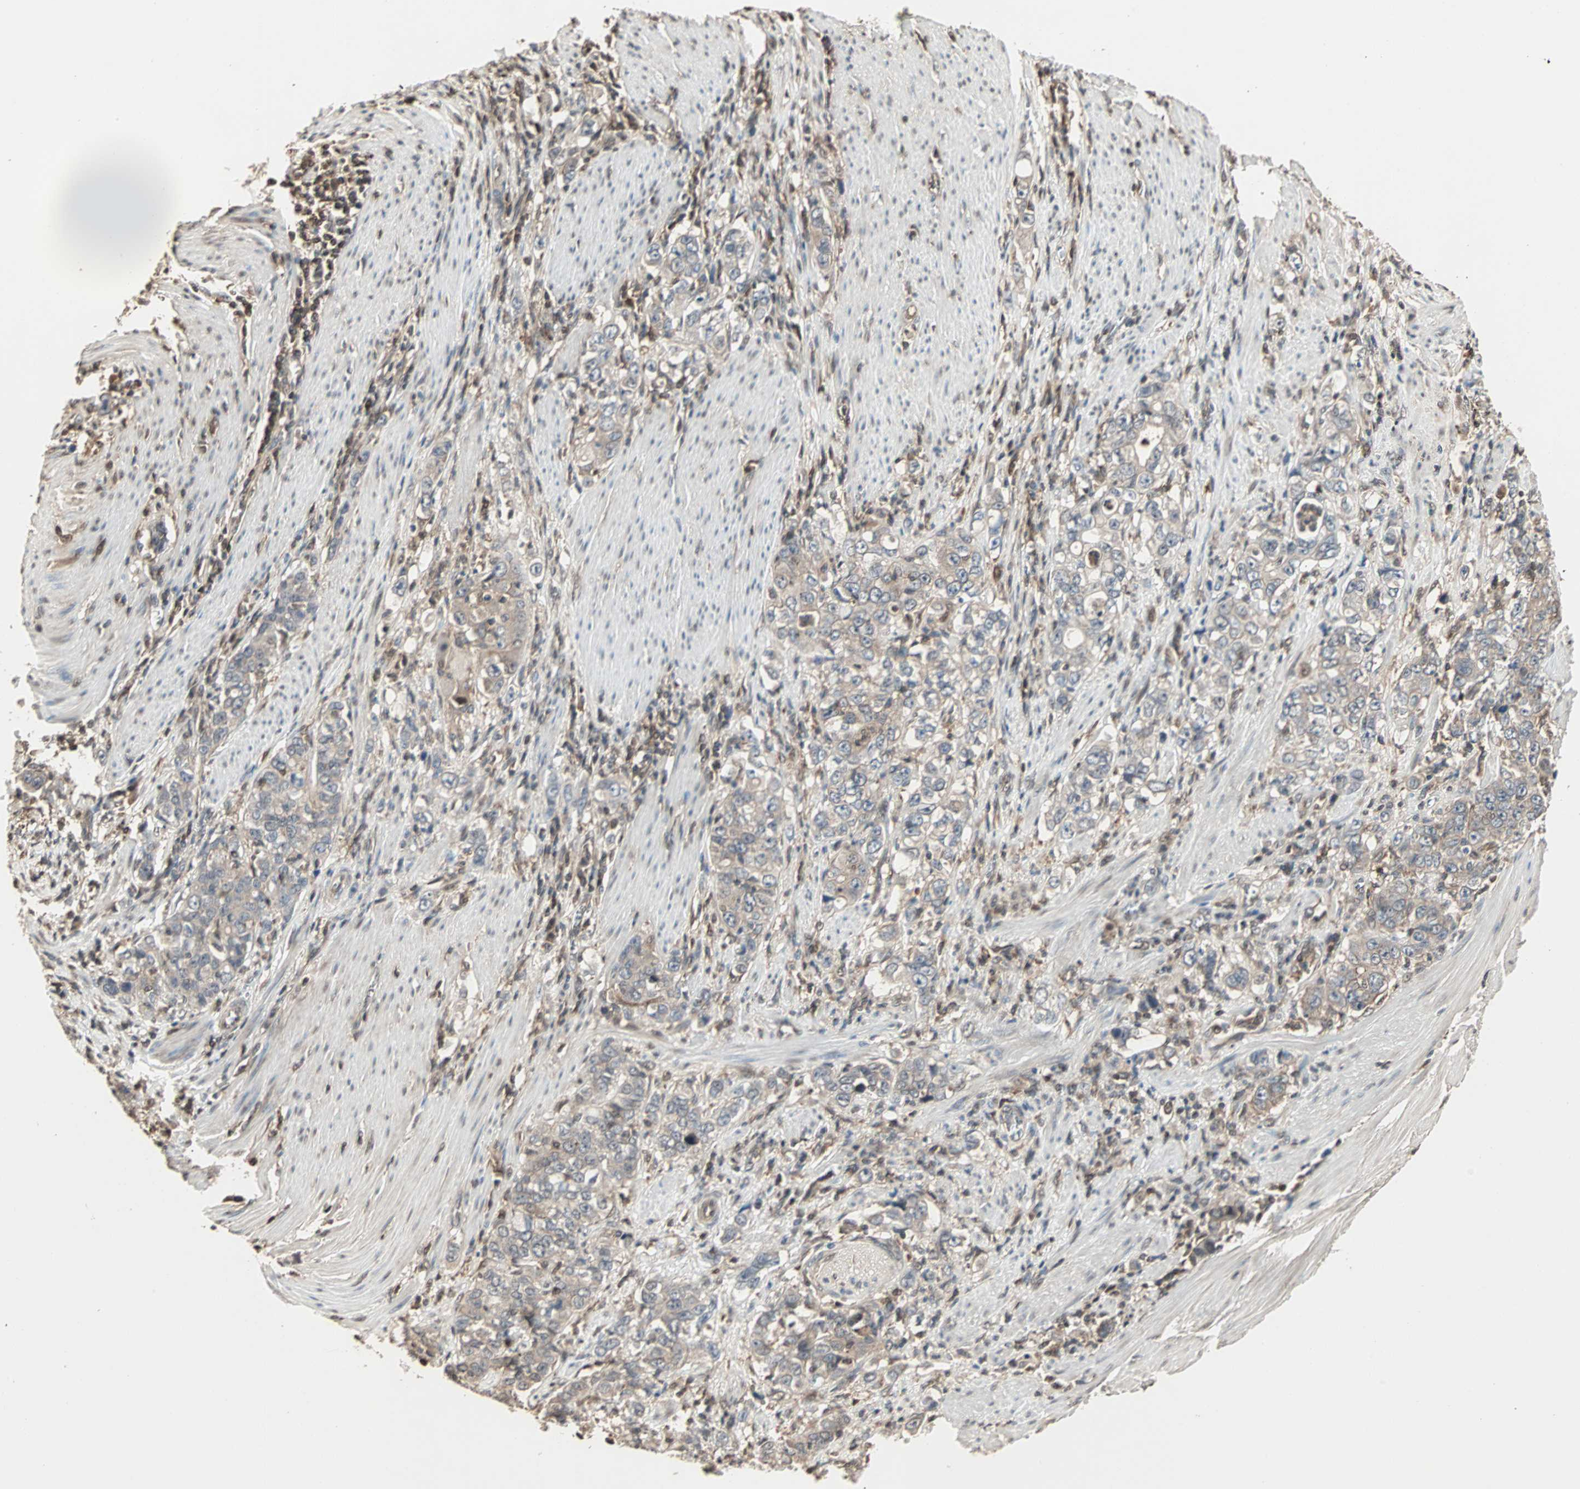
{"staining": {"intensity": "weak", "quantity": ">75%", "location": "cytoplasmic/membranous"}, "tissue": "stomach cancer", "cell_type": "Tumor cells", "image_type": "cancer", "snomed": [{"axis": "morphology", "description": "Adenocarcinoma, NOS"}, {"axis": "topography", "description": "Stomach, lower"}], "caption": "Stomach adenocarcinoma was stained to show a protein in brown. There is low levels of weak cytoplasmic/membranous positivity in approximately >75% of tumor cells.", "gene": "DRG2", "patient": {"sex": "female", "age": 72}}